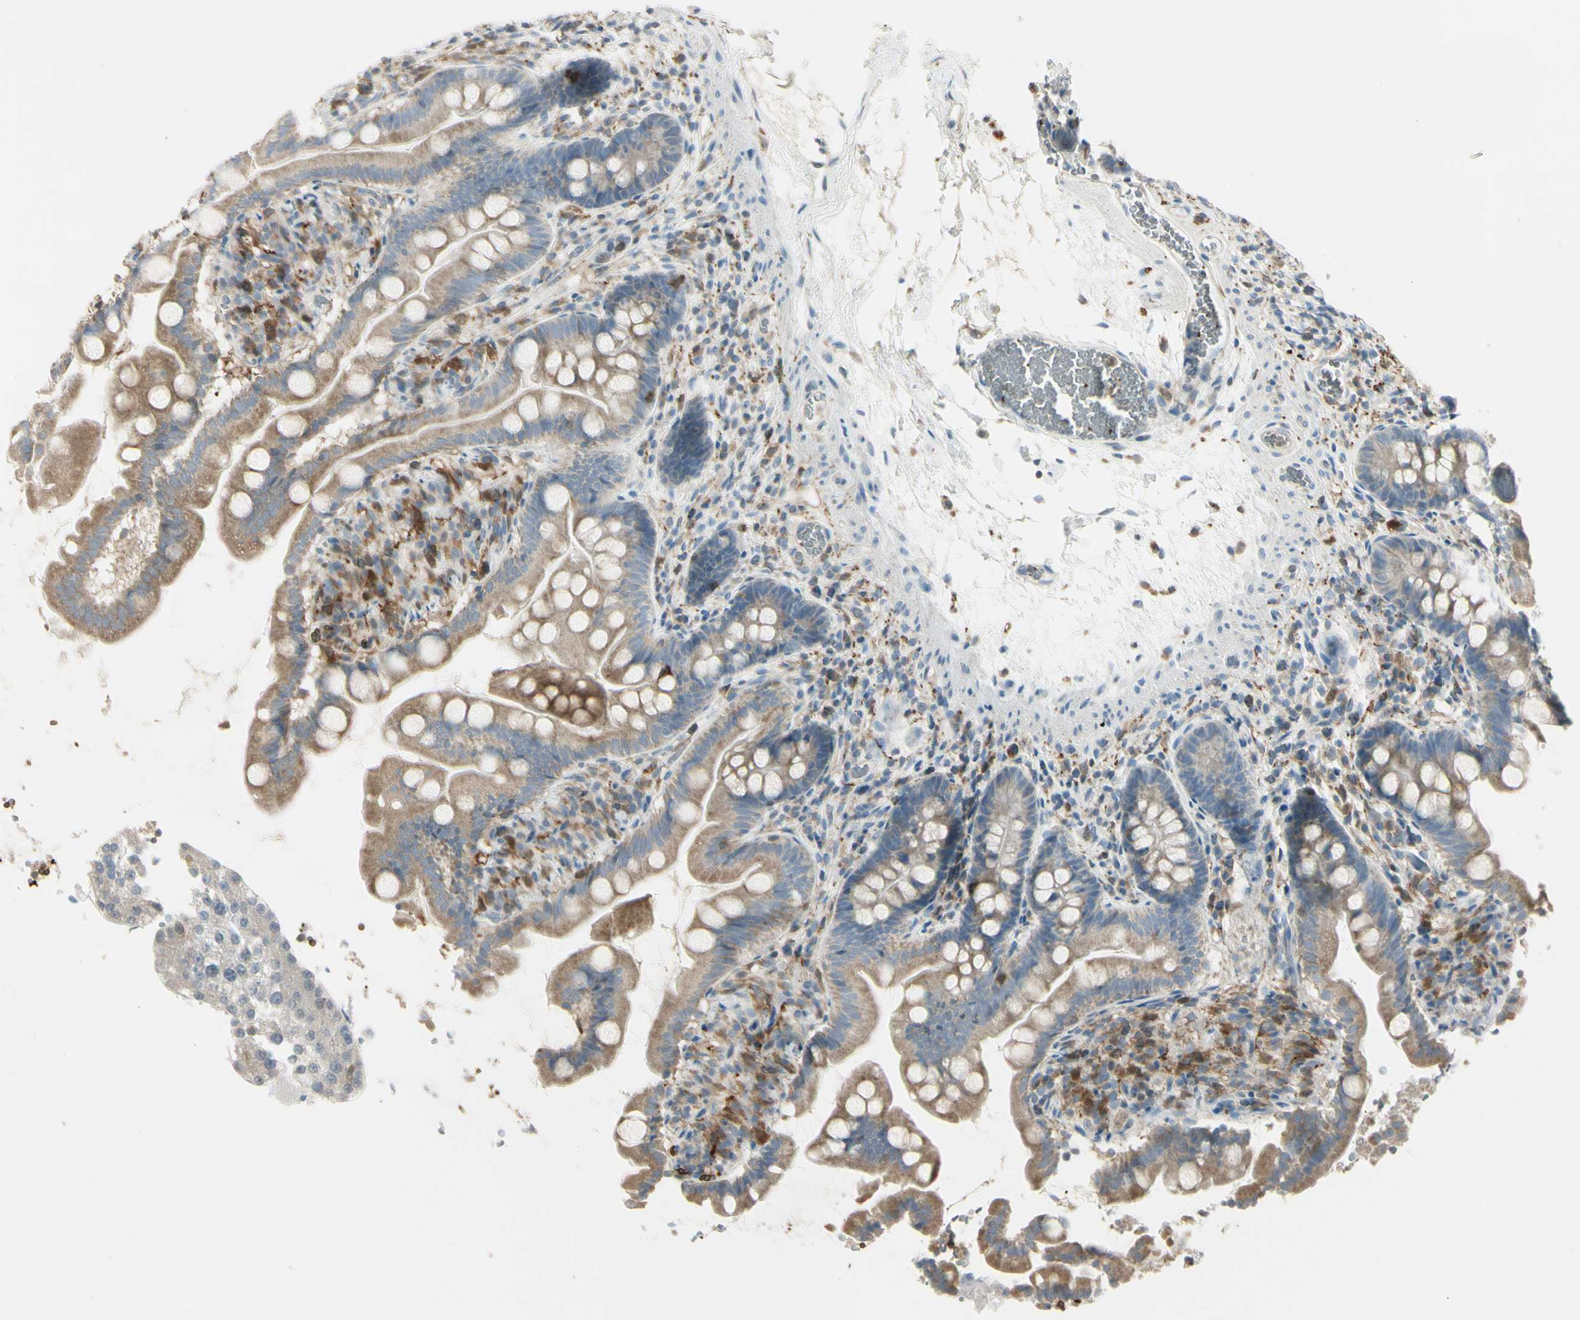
{"staining": {"intensity": "moderate", "quantity": ">75%", "location": "cytoplasmic/membranous"}, "tissue": "small intestine", "cell_type": "Glandular cells", "image_type": "normal", "snomed": [{"axis": "morphology", "description": "Normal tissue, NOS"}, {"axis": "topography", "description": "Small intestine"}], "caption": "Small intestine stained with immunohistochemistry demonstrates moderate cytoplasmic/membranous positivity in about >75% of glandular cells.", "gene": "CYRIB", "patient": {"sex": "female", "age": 56}}